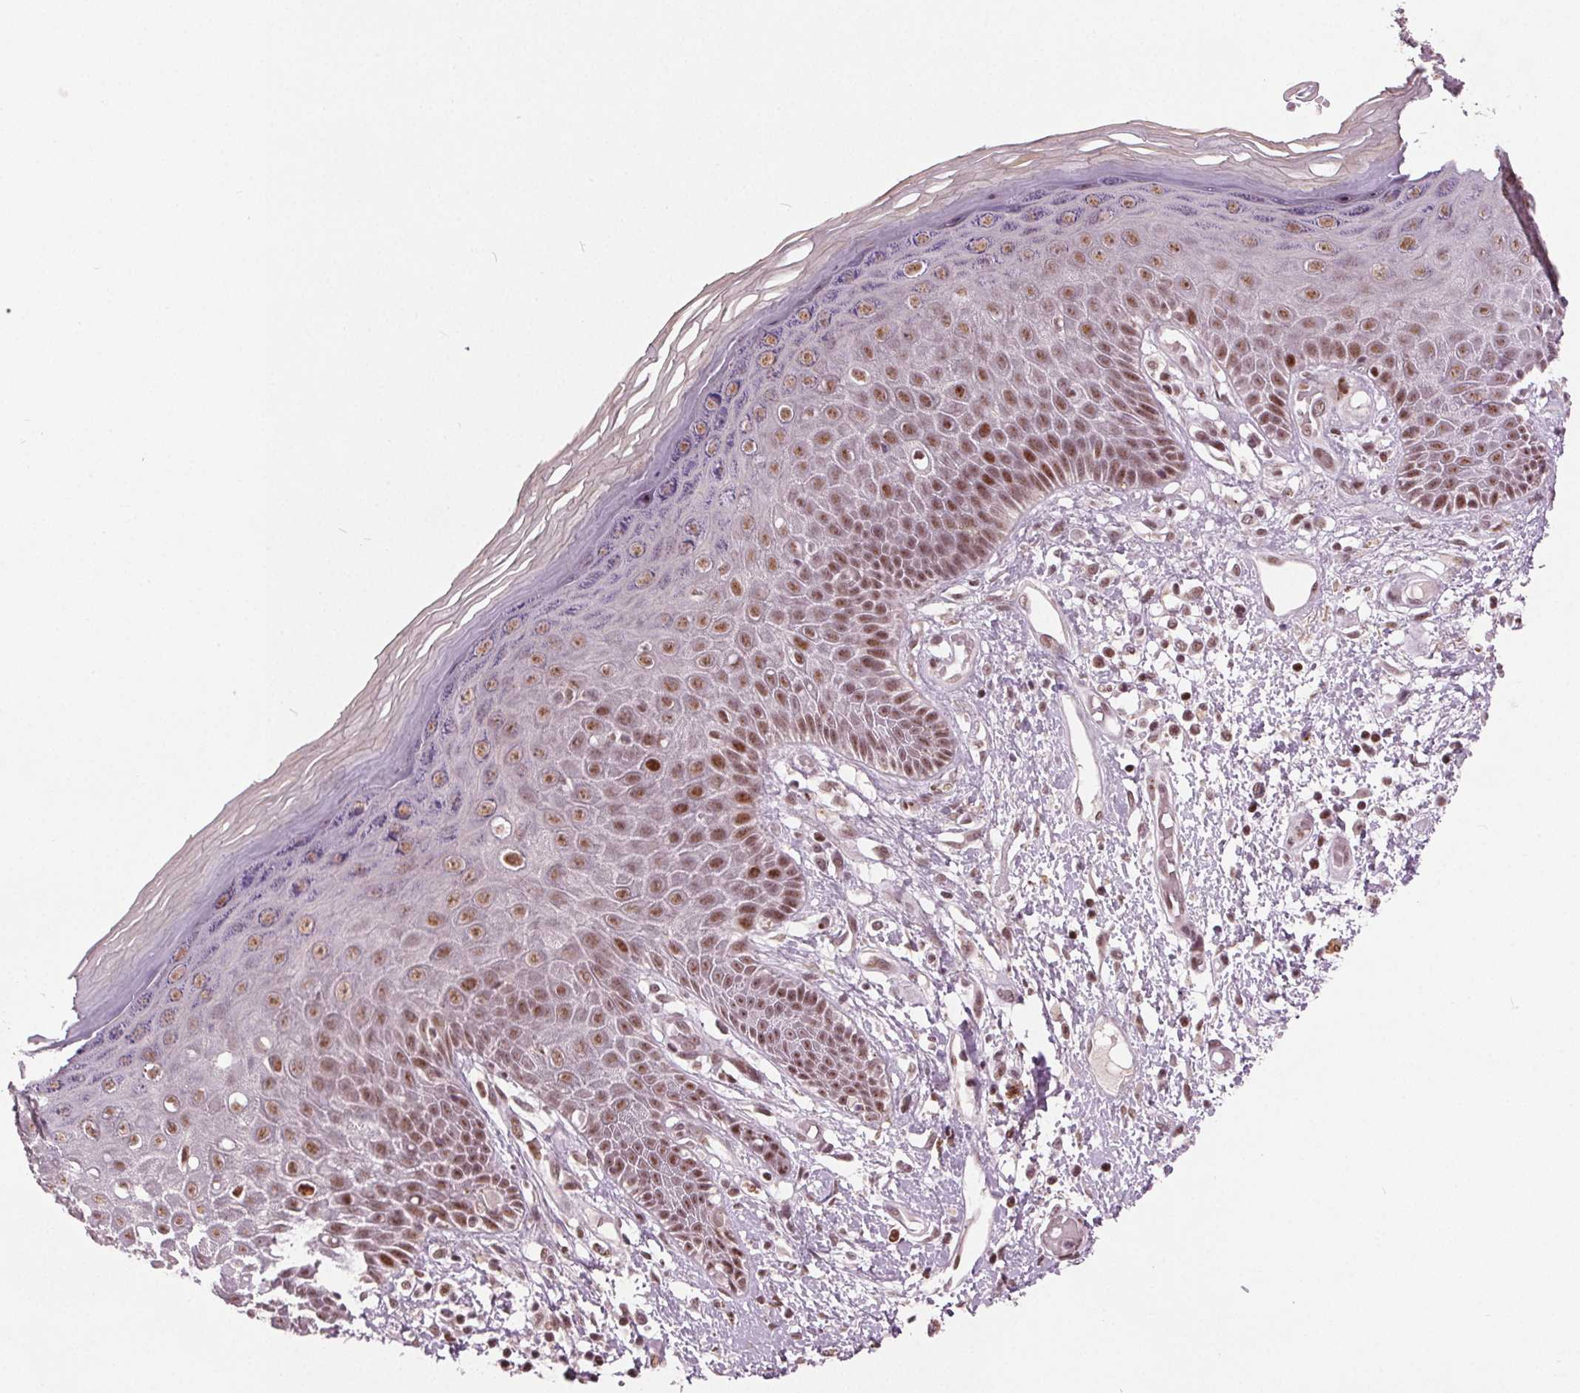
{"staining": {"intensity": "moderate", "quantity": ">75%", "location": "nuclear"}, "tissue": "skin", "cell_type": "Epidermal cells", "image_type": "normal", "snomed": [{"axis": "morphology", "description": "Normal tissue, NOS"}, {"axis": "topography", "description": "Anal"}, {"axis": "topography", "description": "Peripheral nerve tissue"}], "caption": "Protein expression by IHC shows moderate nuclear expression in approximately >75% of epidermal cells in normal skin.", "gene": "TTC34", "patient": {"sex": "male", "age": 78}}